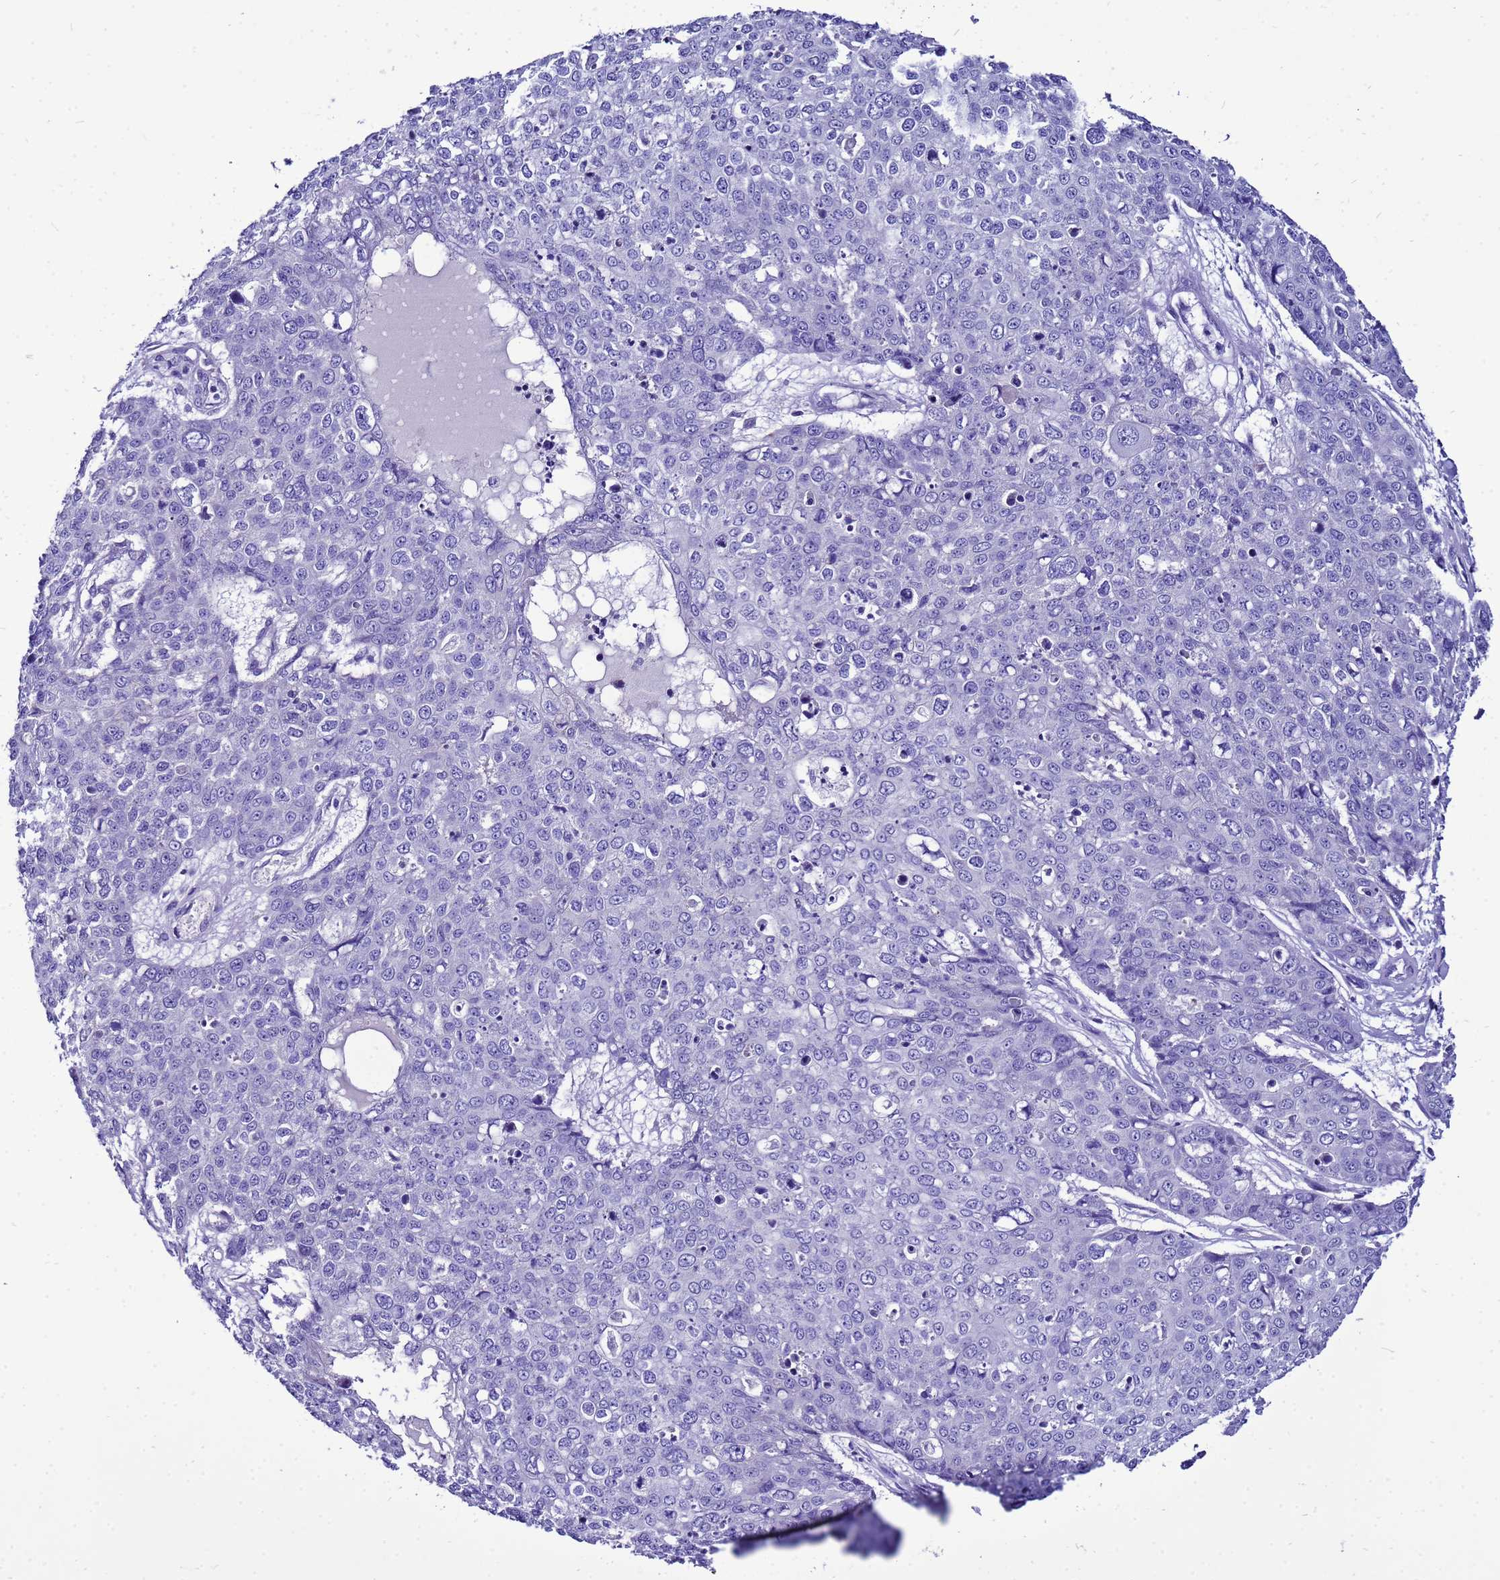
{"staining": {"intensity": "negative", "quantity": "none", "location": "none"}, "tissue": "skin cancer", "cell_type": "Tumor cells", "image_type": "cancer", "snomed": [{"axis": "morphology", "description": "Squamous cell carcinoma, NOS"}, {"axis": "topography", "description": "Skin"}], "caption": "A high-resolution micrograph shows immunohistochemistry staining of squamous cell carcinoma (skin), which exhibits no significant expression in tumor cells.", "gene": "BEST2", "patient": {"sex": "male", "age": 71}}